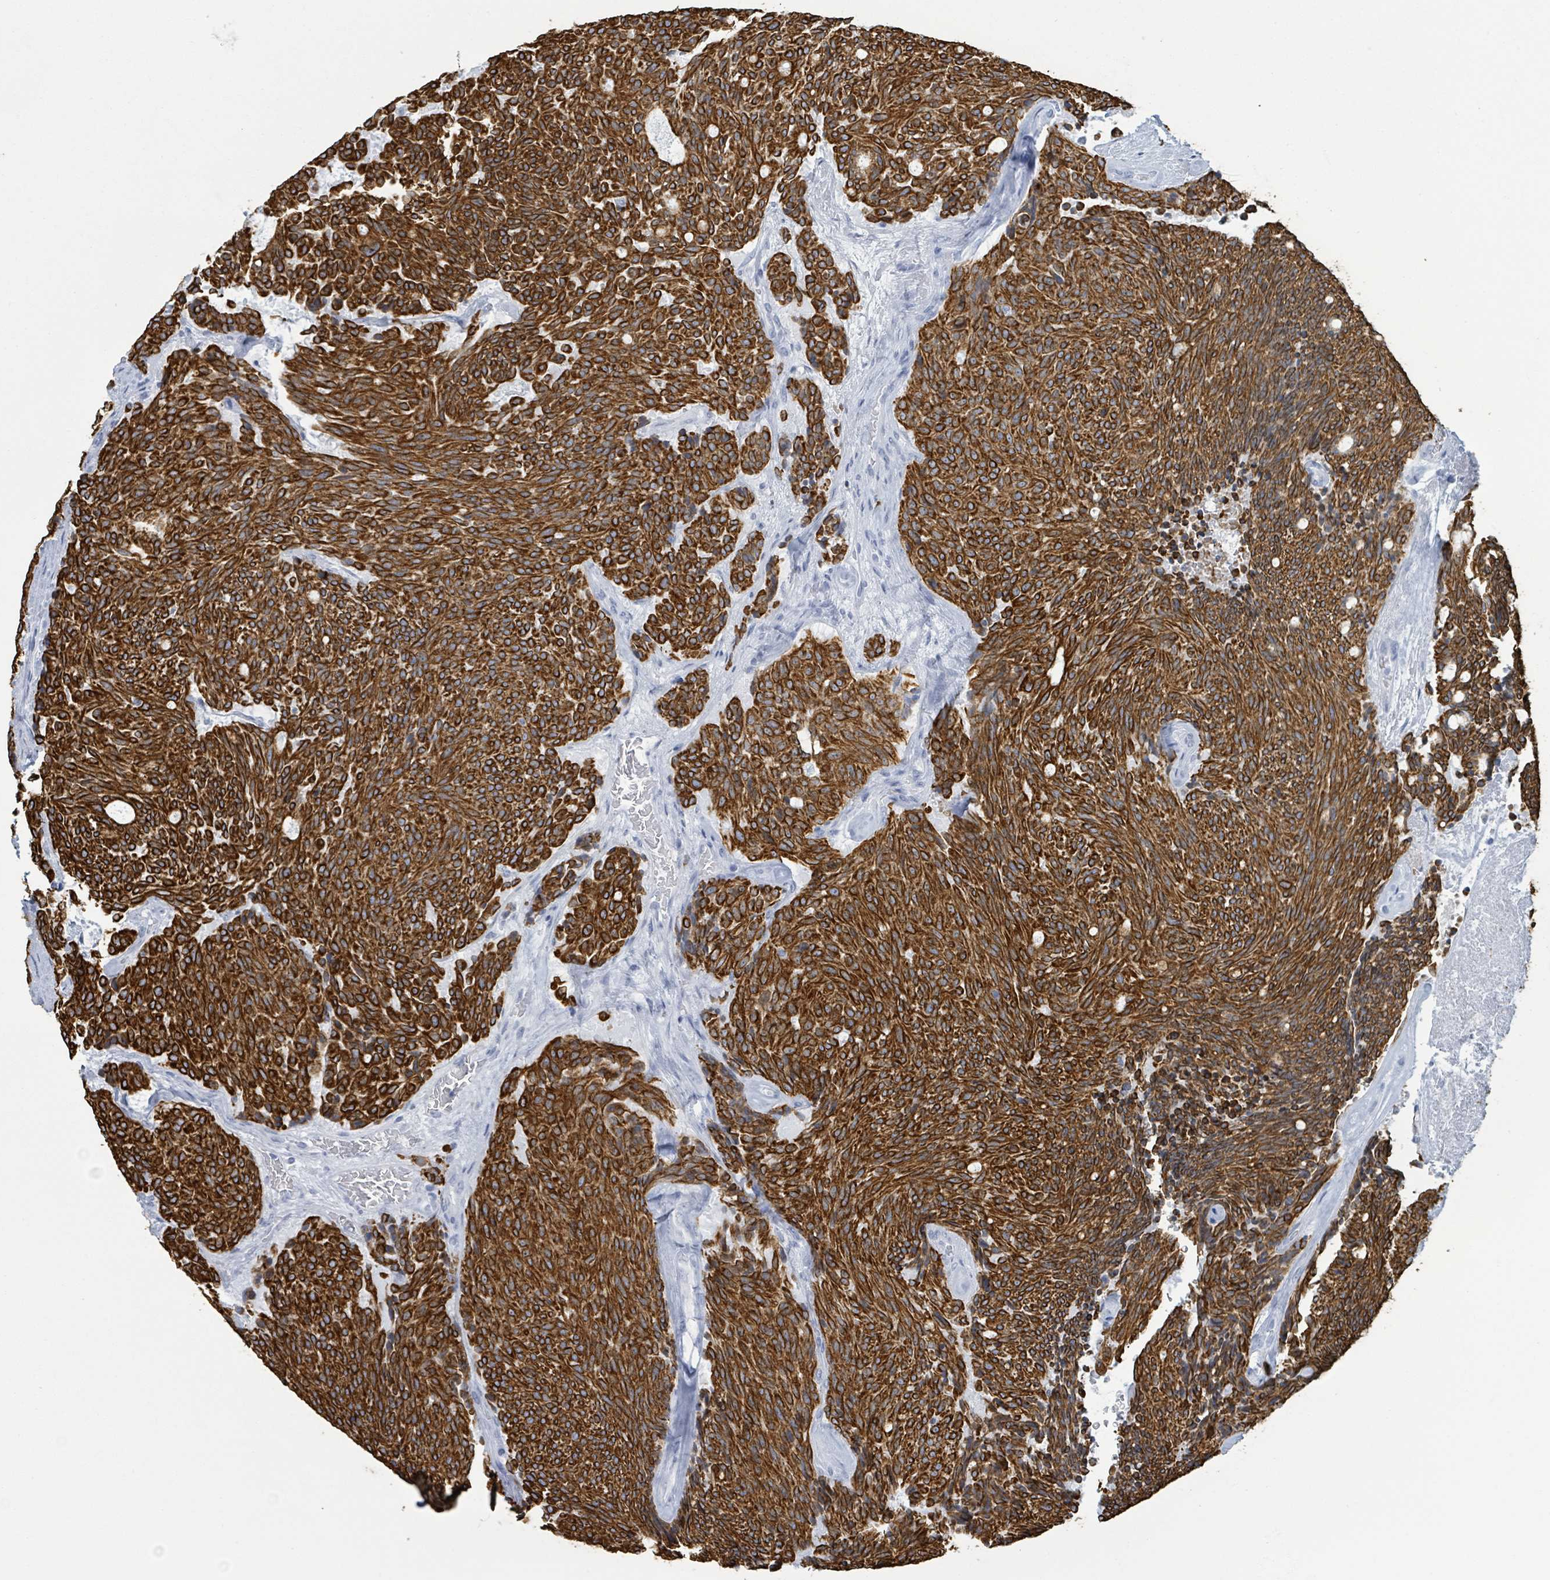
{"staining": {"intensity": "strong", "quantity": ">75%", "location": "cytoplasmic/membranous"}, "tissue": "carcinoid", "cell_type": "Tumor cells", "image_type": "cancer", "snomed": [{"axis": "morphology", "description": "Carcinoid, malignant, NOS"}, {"axis": "topography", "description": "Pancreas"}], "caption": "Protein expression analysis of human malignant carcinoid reveals strong cytoplasmic/membranous positivity in about >75% of tumor cells. Immunohistochemistry (ihc) stains the protein in brown and the nuclei are stained blue.", "gene": "KRT8", "patient": {"sex": "female", "age": 54}}